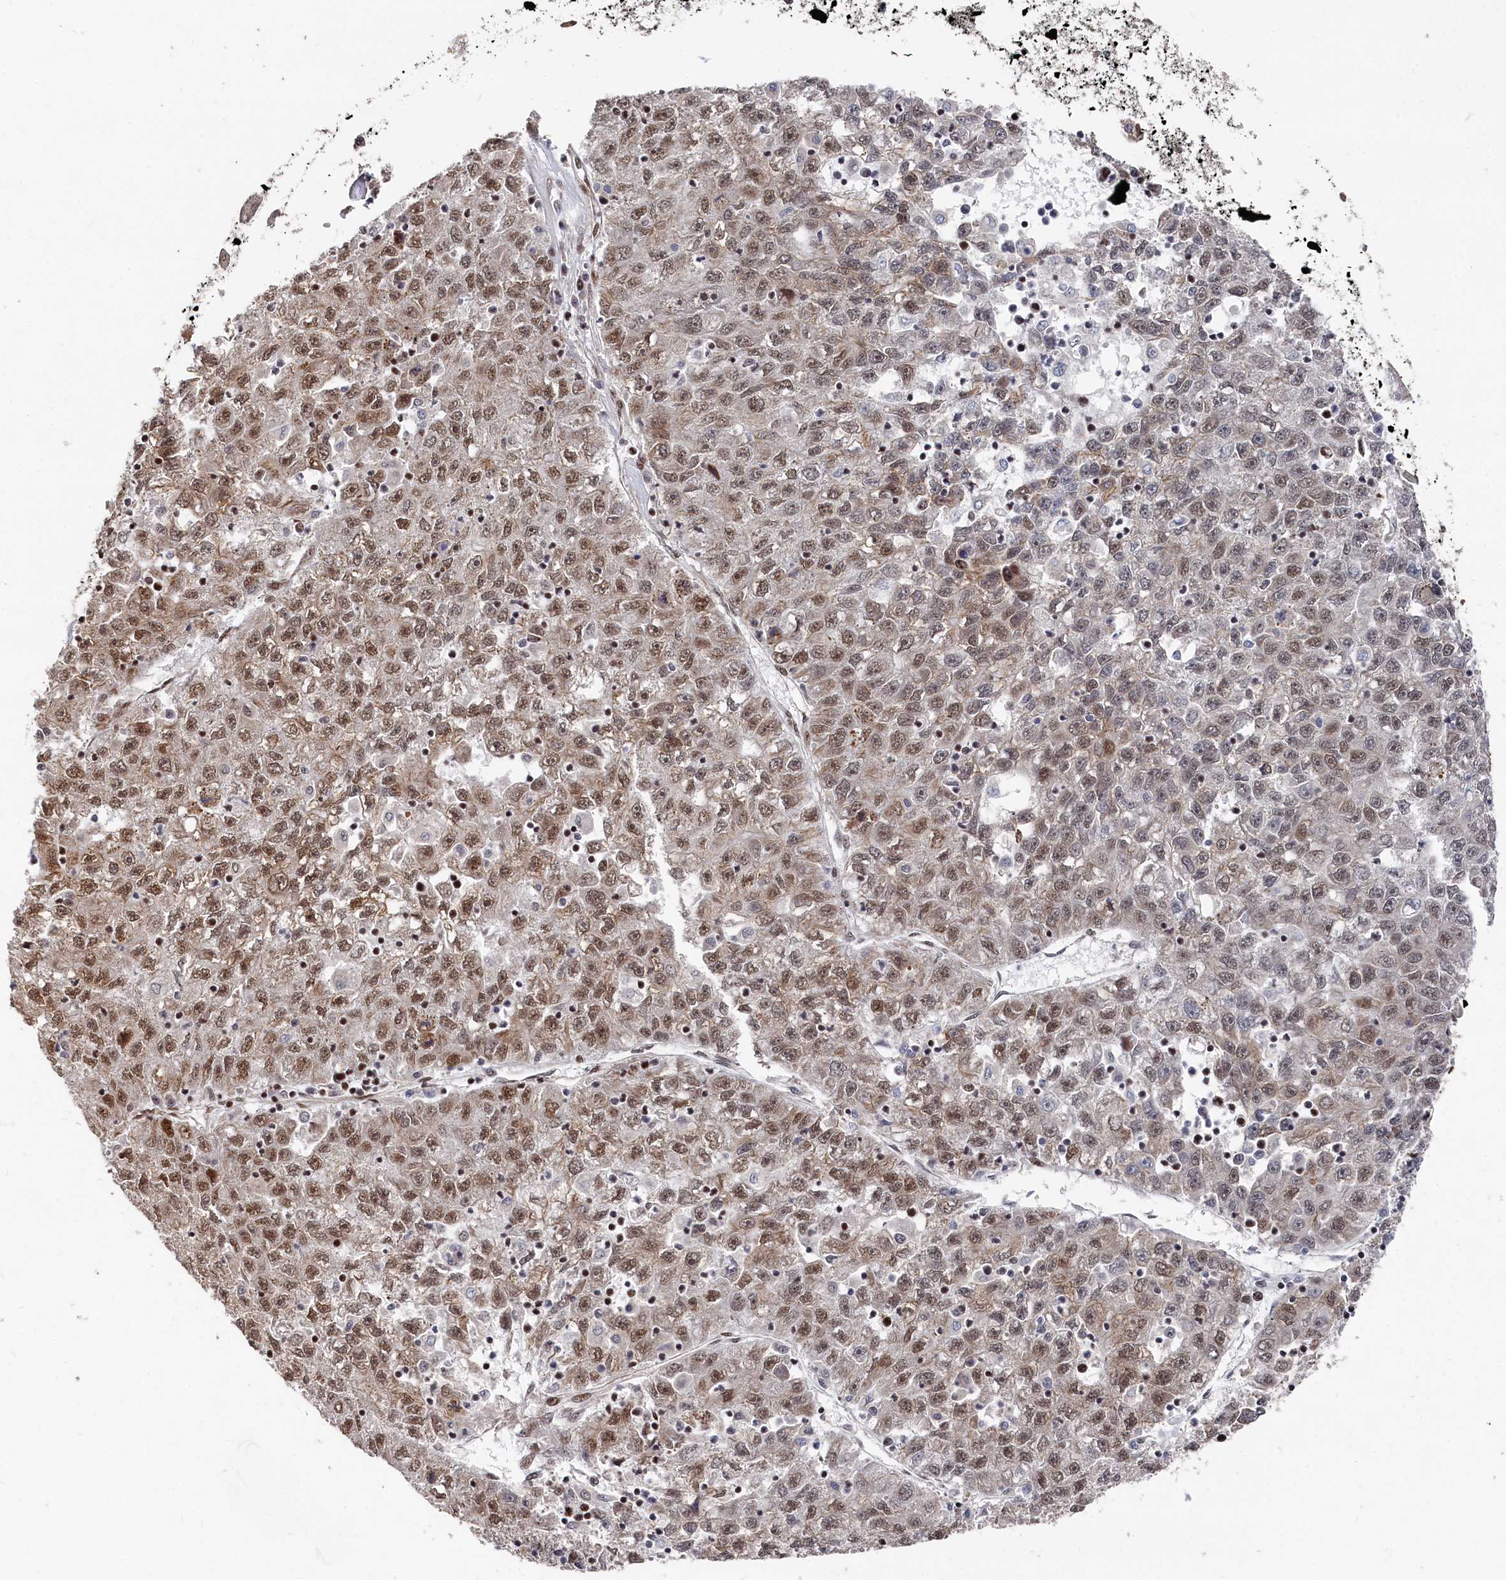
{"staining": {"intensity": "moderate", "quantity": ">75%", "location": "cytoplasmic/membranous,nuclear"}, "tissue": "liver cancer", "cell_type": "Tumor cells", "image_type": "cancer", "snomed": [{"axis": "morphology", "description": "Carcinoma, Hepatocellular, NOS"}, {"axis": "topography", "description": "Liver"}], "caption": "About >75% of tumor cells in human liver cancer show moderate cytoplasmic/membranous and nuclear protein expression as visualized by brown immunohistochemical staining.", "gene": "BUB3", "patient": {"sex": "female", "age": 58}}